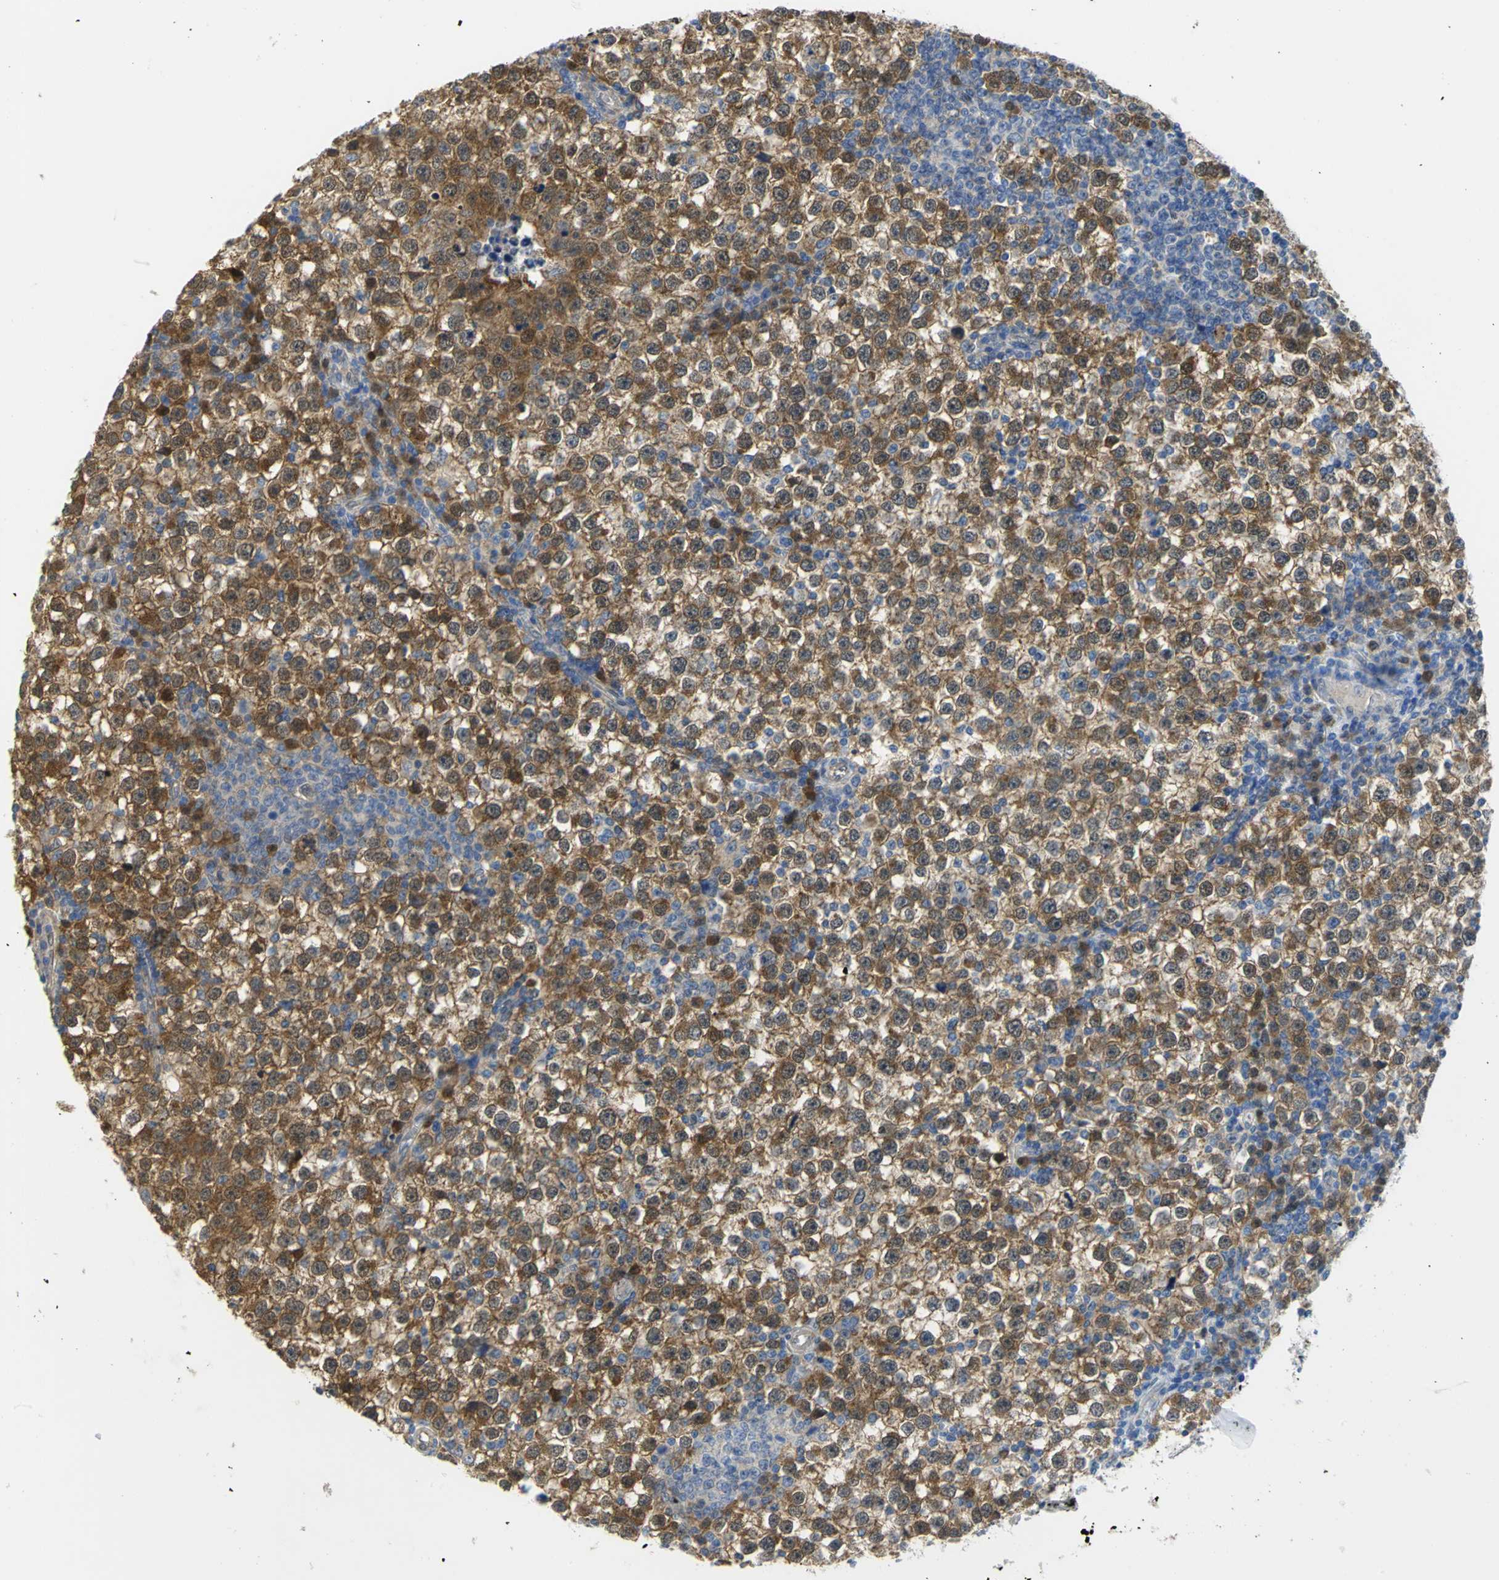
{"staining": {"intensity": "moderate", "quantity": ">75%", "location": "cytoplasmic/membranous"}, "tissue": "testis cancer", "cell_type": "Tumor cells", "image_type": "cancer", "snomed": [{"axis": "morphology", "description": "Seminoma, NOS"}, {"axis": "topography", "description": "Testis"}], "caption": "Immunohistochemical staining of human testis seminoma reveals medium levels of moderate cytoplasmic/membranous staining in about >75% of tumor cells.", "gene": "PGM3", "patient": {"sex": "male", "age": 65}}